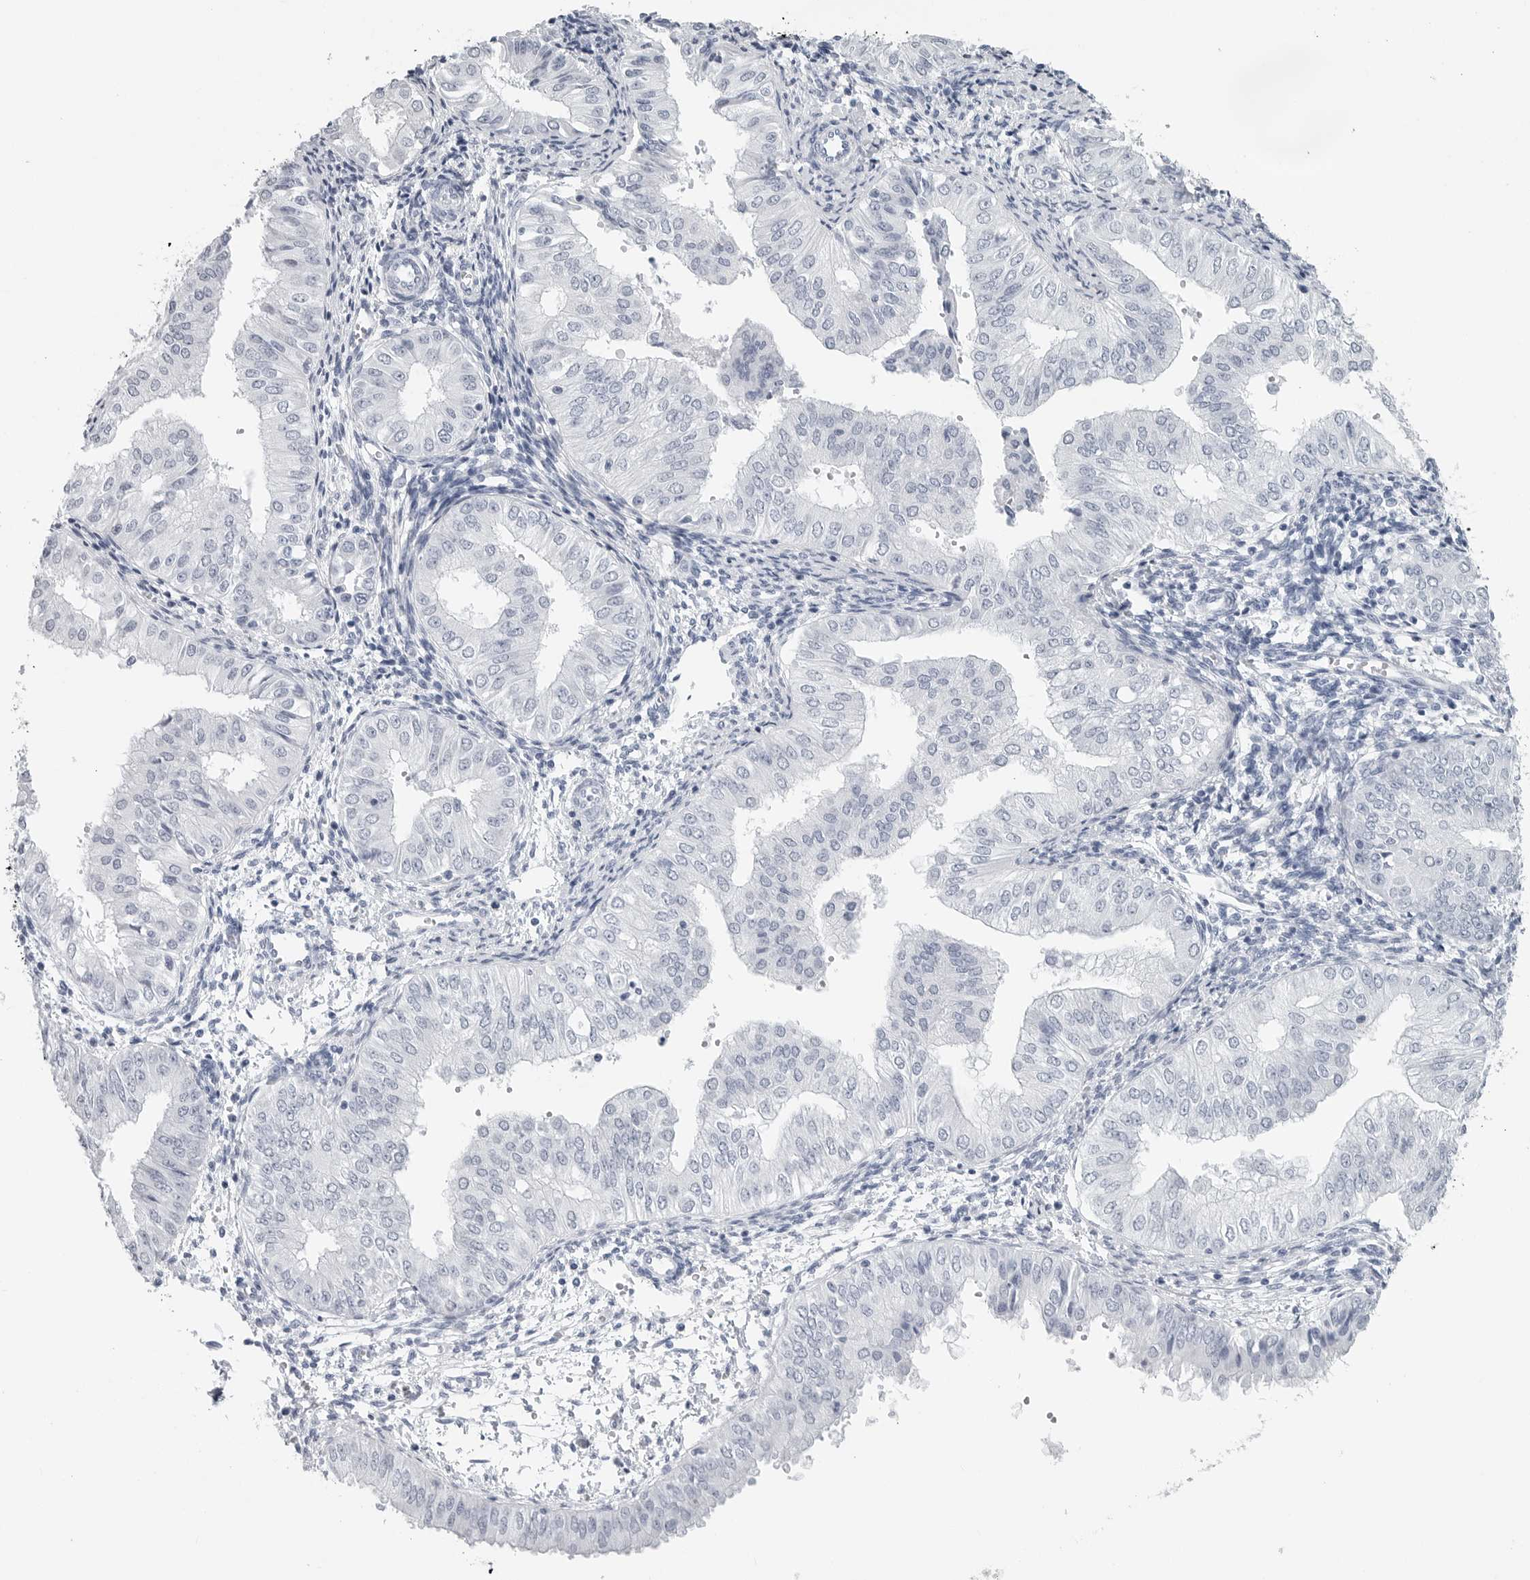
{"staining": {"intensity": "negative", "quantity": "none", "location": "none"}, "tissue": "endometrial cancer", "cell_type": "Tumor cells", "image_type": "cancer", "snomed": [{"axis": "morphology", "description": "Normal tissue, NOS"}, {"axis": "morphology", "description": "Adenocarcinoma, NOS"}, {"axis": "topography", "description": "Endometrium"}], "caption": "Tumor cells are negative for protein expression in human adenocarcinoma (endometrial).", "gene": "CSH1", "patient": {"sex": "female", "age": 53}}